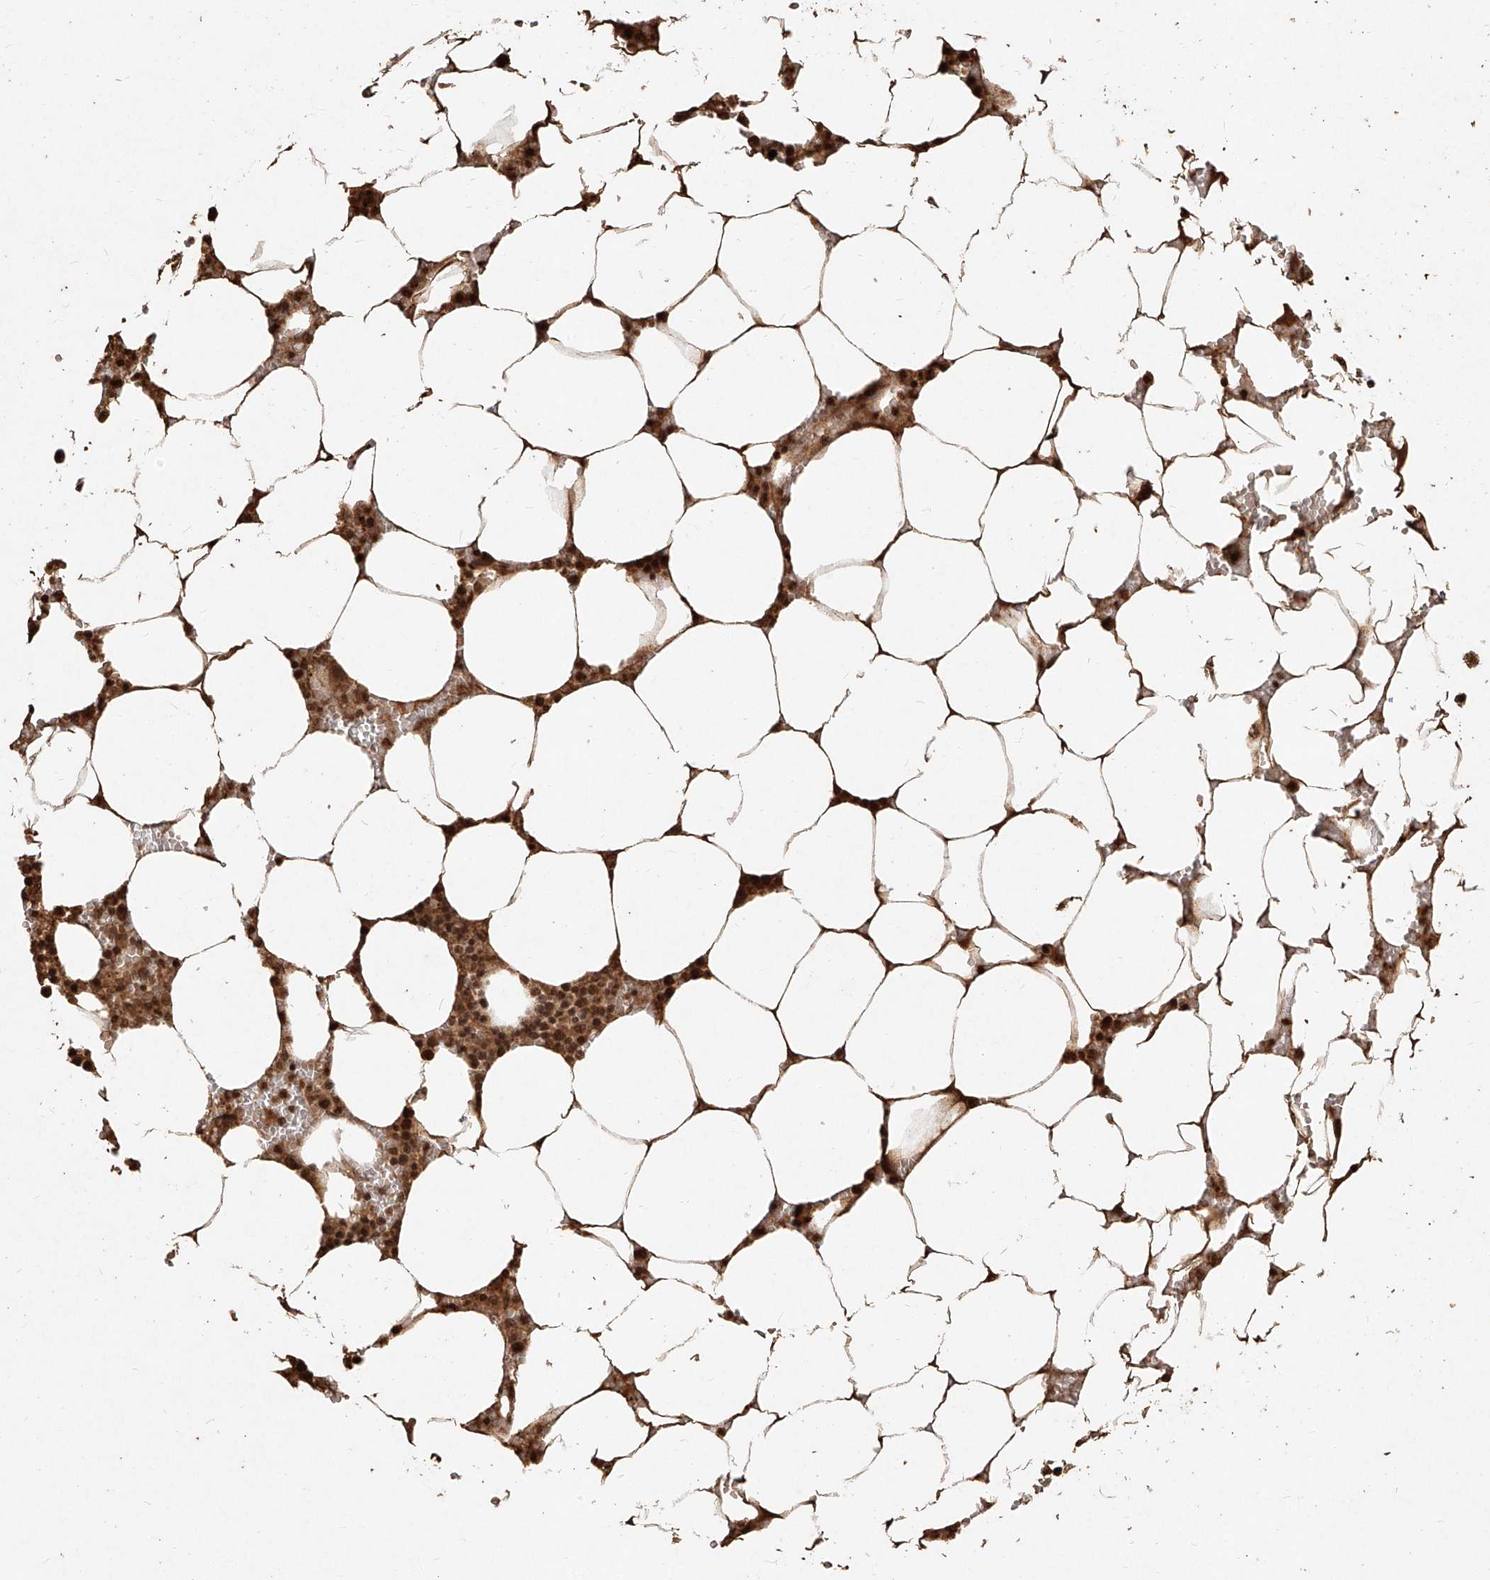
{"staining": {"intensity": "strong", "quantity": ">75%", "location": "cytoplasmic/membranous,nuclear"}, "tissue": "bone marrow", "cell_type": "Hematopoietic cells", "image_type": "normal", "snomed": [{"axis": "morphology", "description": "Normal tissue, NOS"}, {"axis": "topography", "description": "Bone marrow"}], "caption": "A micrograph showing strong cytoplasmic/membranous,nuclear positivity in about >75% of hematopoietic cells in benign bone marrow, as visualized by brown immunohistochemical staining.", "gene": "UBE2K", "patient": {"sex": "male", "age": 70}}